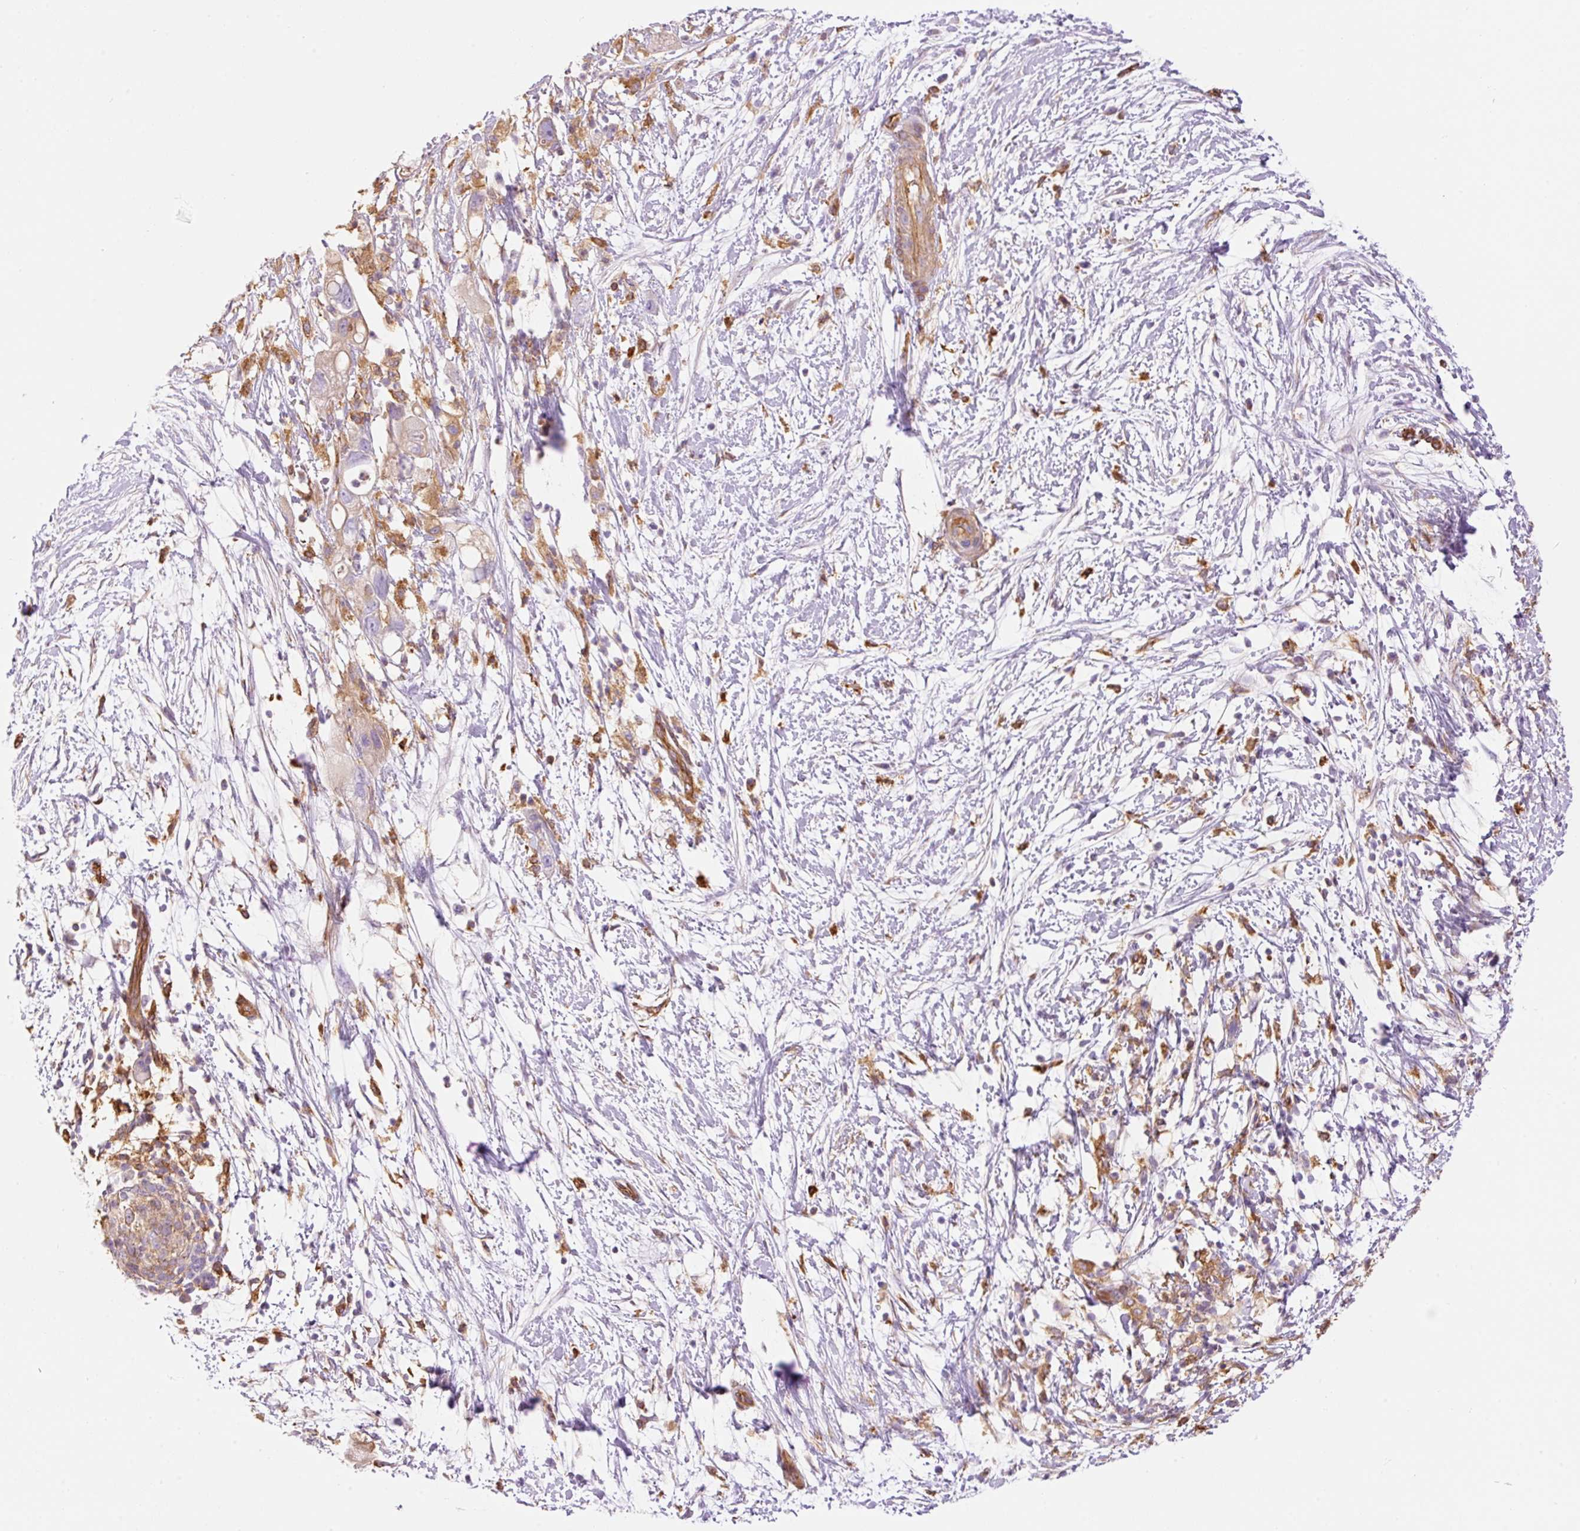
{"staining": {"intensity": "weak", "quantity": ">75%", "location": "cytoplasmic/membranous"}, "tissue": "pancreatic cancer", "cell_type": "Tumor cells", "image_type": "cancer", "snomed": [{"axis": "morphology", "description": "Adenocarcinoma, NOS"}, {"axis": "topography", "description": "Pancreas"}], "caption": "Protein staining by immunohistochemistry (IHC) displays weak cytoplasmic/membranous positivity in approximately >75% of tumor cells in pancreatic cancer. (brown staining indicates protein expression, while blue staining denotes nuclei).", "gene": "IL10RB", "patient": {"sex": "female", "age": 72}}